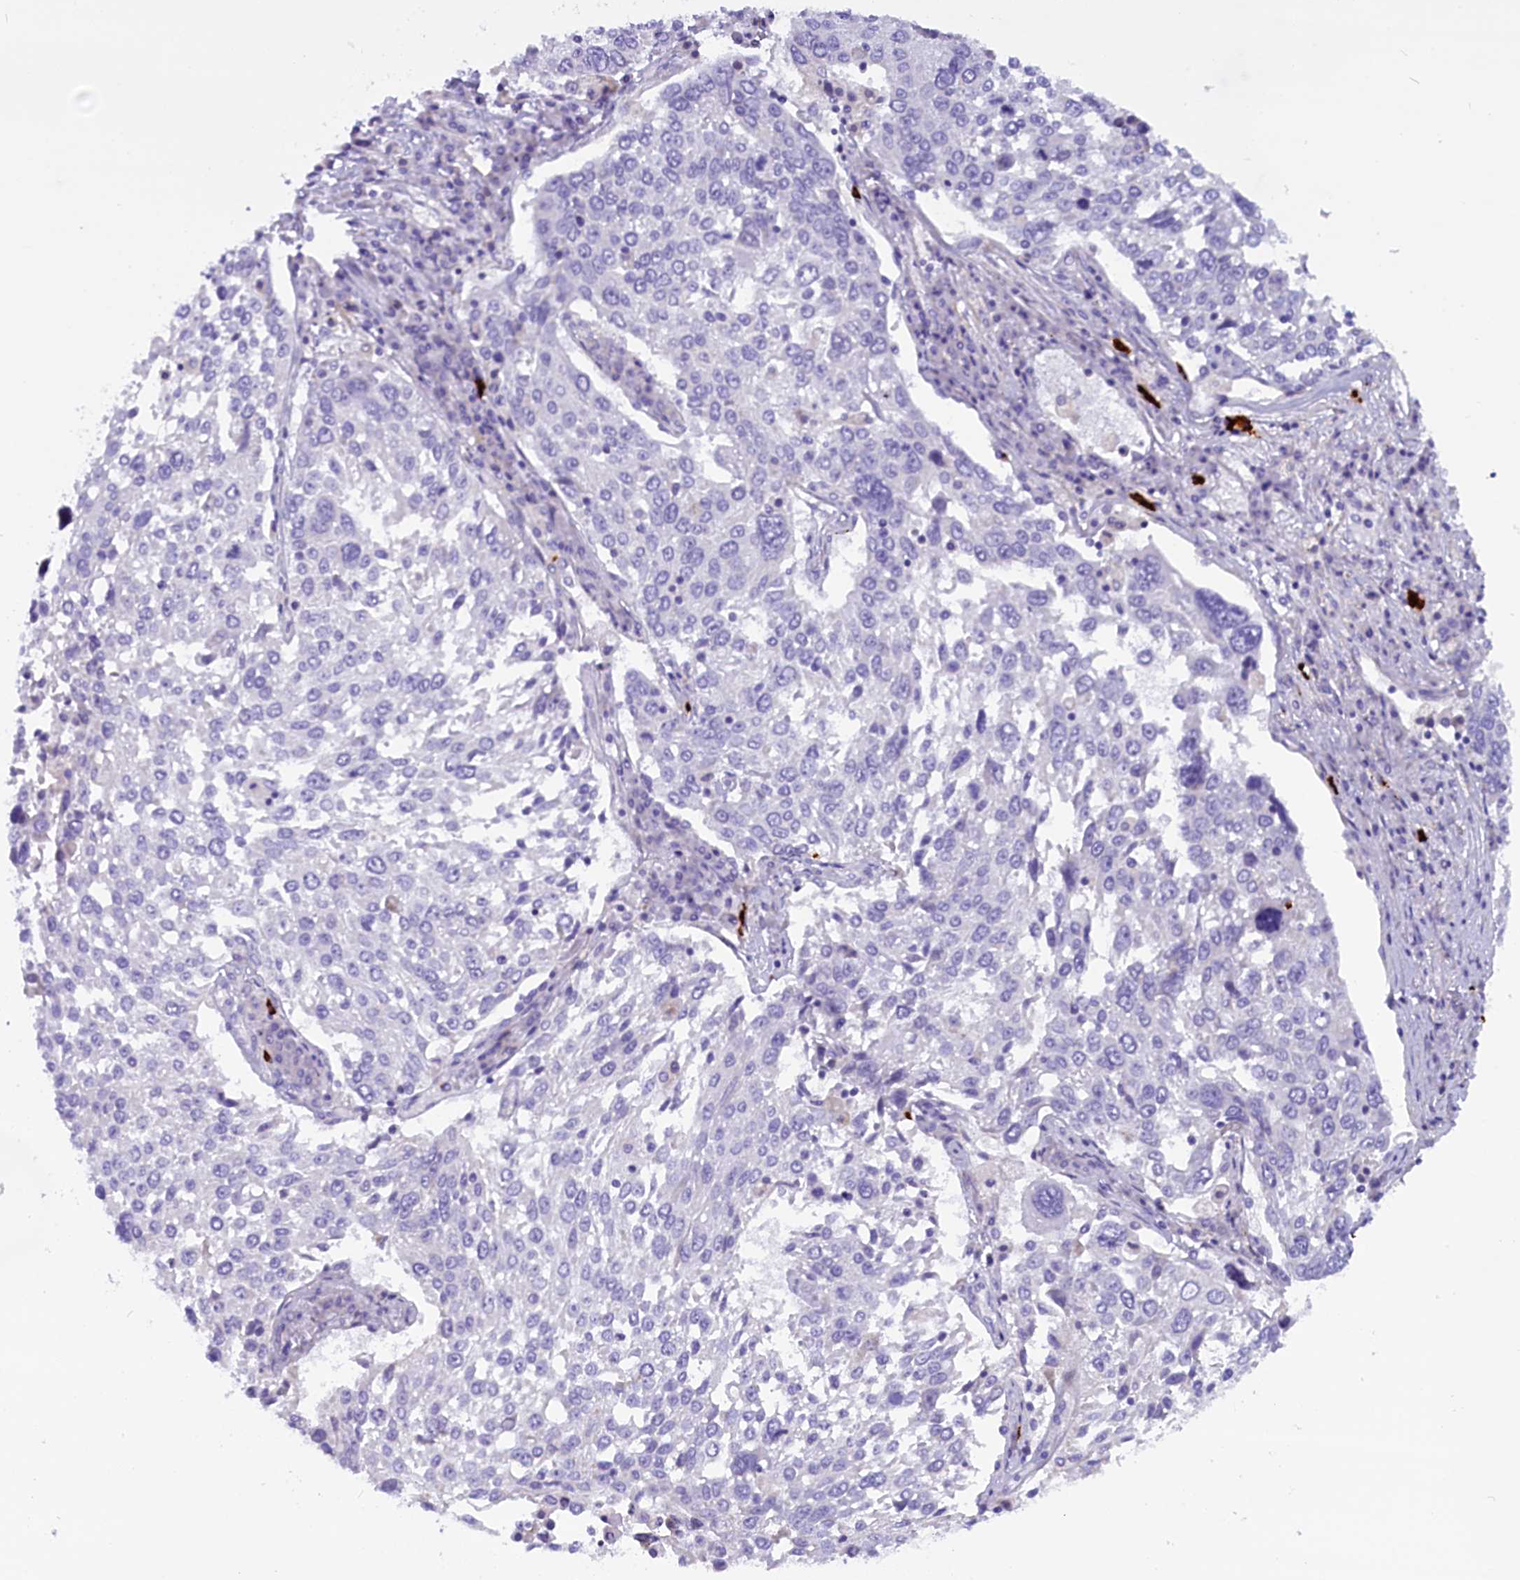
{"staining": {"intensity": "negative", "quantity": "none", "location": "none"}, "tissue": "lung cancer", "cell_type": "Tumor cells", "image_type": "cancer", "snomed": [{"axis": "morphology", "description": "Squamous cell carcinoma, NOS"}, {"axis": "topography", "description": "Lung"}], "caption": "Tumor cells show no significant protein positivity in lung cancer.", "gene": "RTTN", "patient": {"sex": "male", "age": 65}}